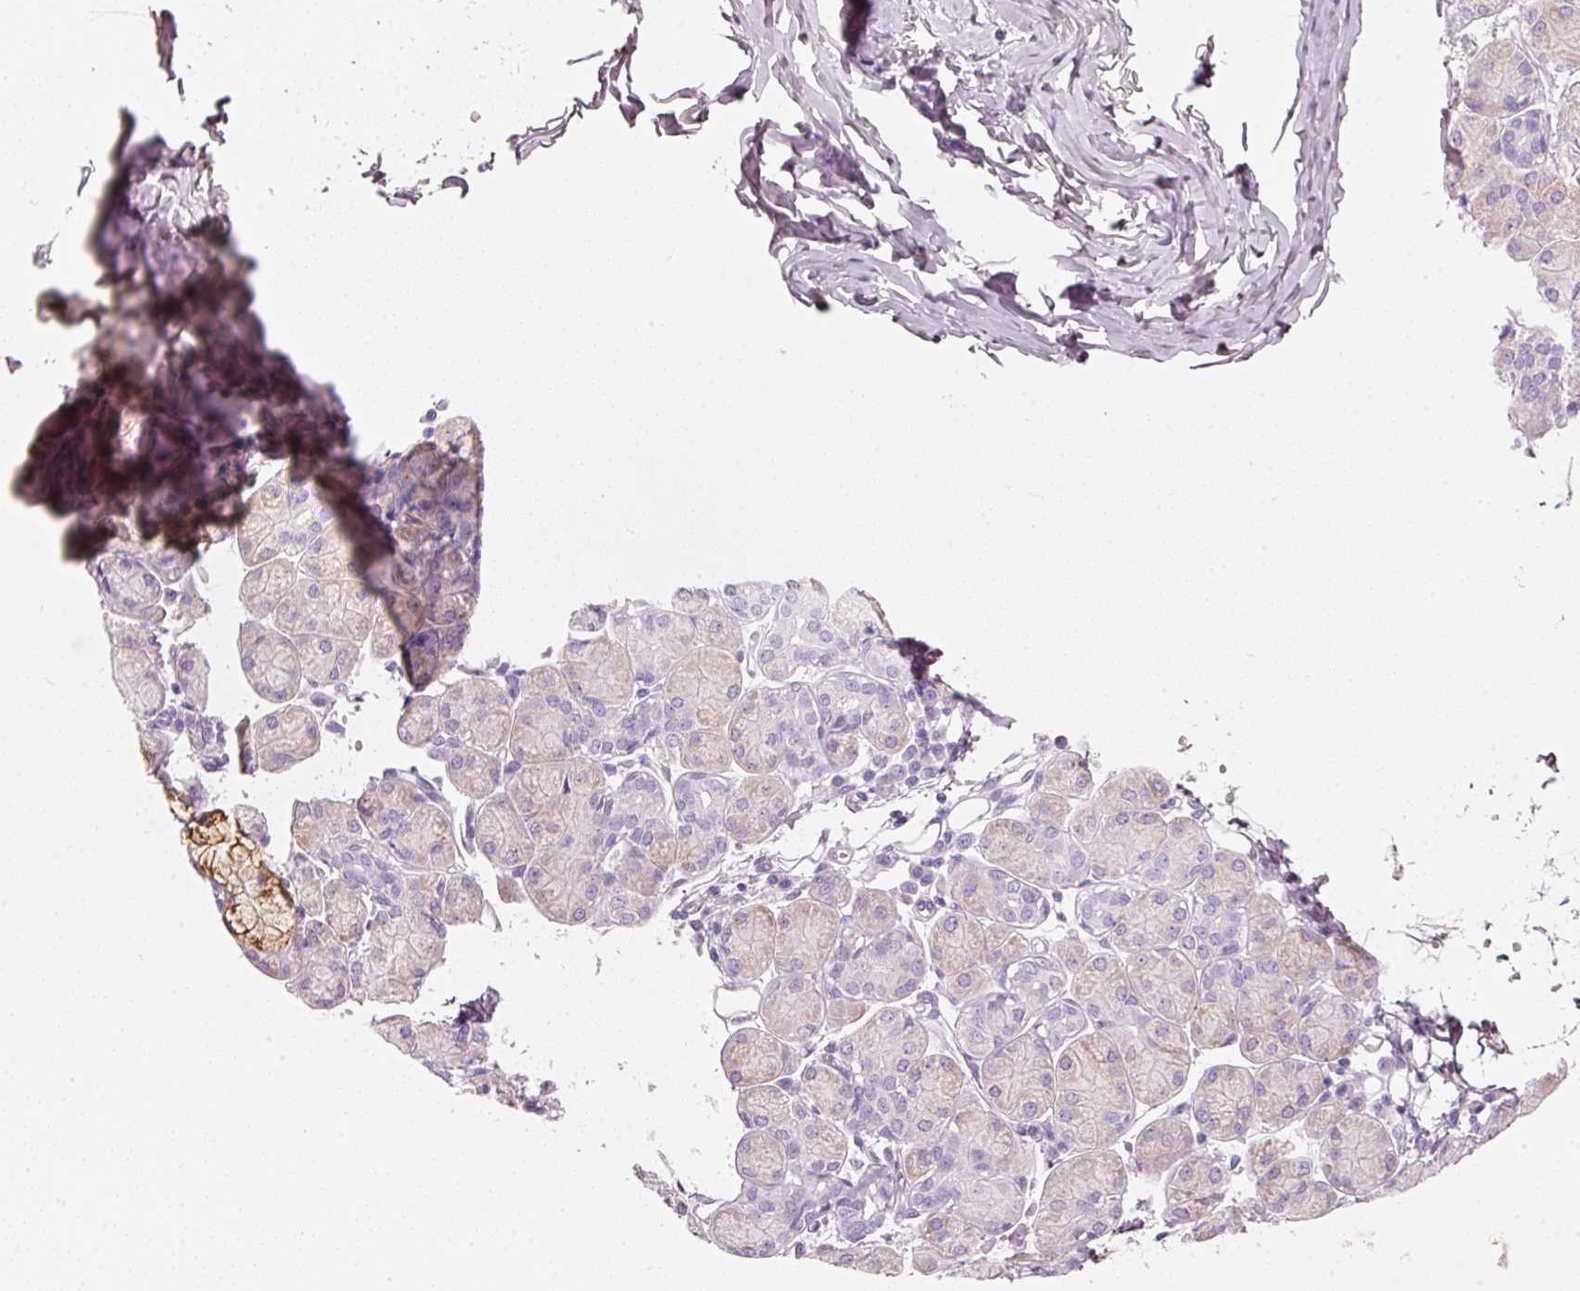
{"staining": {"intensity": "negative", "quantity": "none", "location": "none"}, "tissue": "salivary gland", "cell_type": "Glandular cells", "image_type": "normal", "snomed": [{"axis": "morphology", "description": "Normal tissue, NOS"}, {"axis": "morphology", "description": "Inflammation, NOS"}, {"axis": "topography", "description": "Lymph node"}, {"axis": "topography", "description": "Salivary gland"}], "caption": "IHC image of benign salivary gland stained for a protein (brown), which displays no expression in glandular cells. The staining was performed using DAB (3,3'-diaminobenzidine) to visualize the protein expression in brown, while the nuclei were stained in blue with hematoxylin (Magnification: 20x).", "gene": "PDXDC1", "patient": {"sex": "male", "age": 3}}